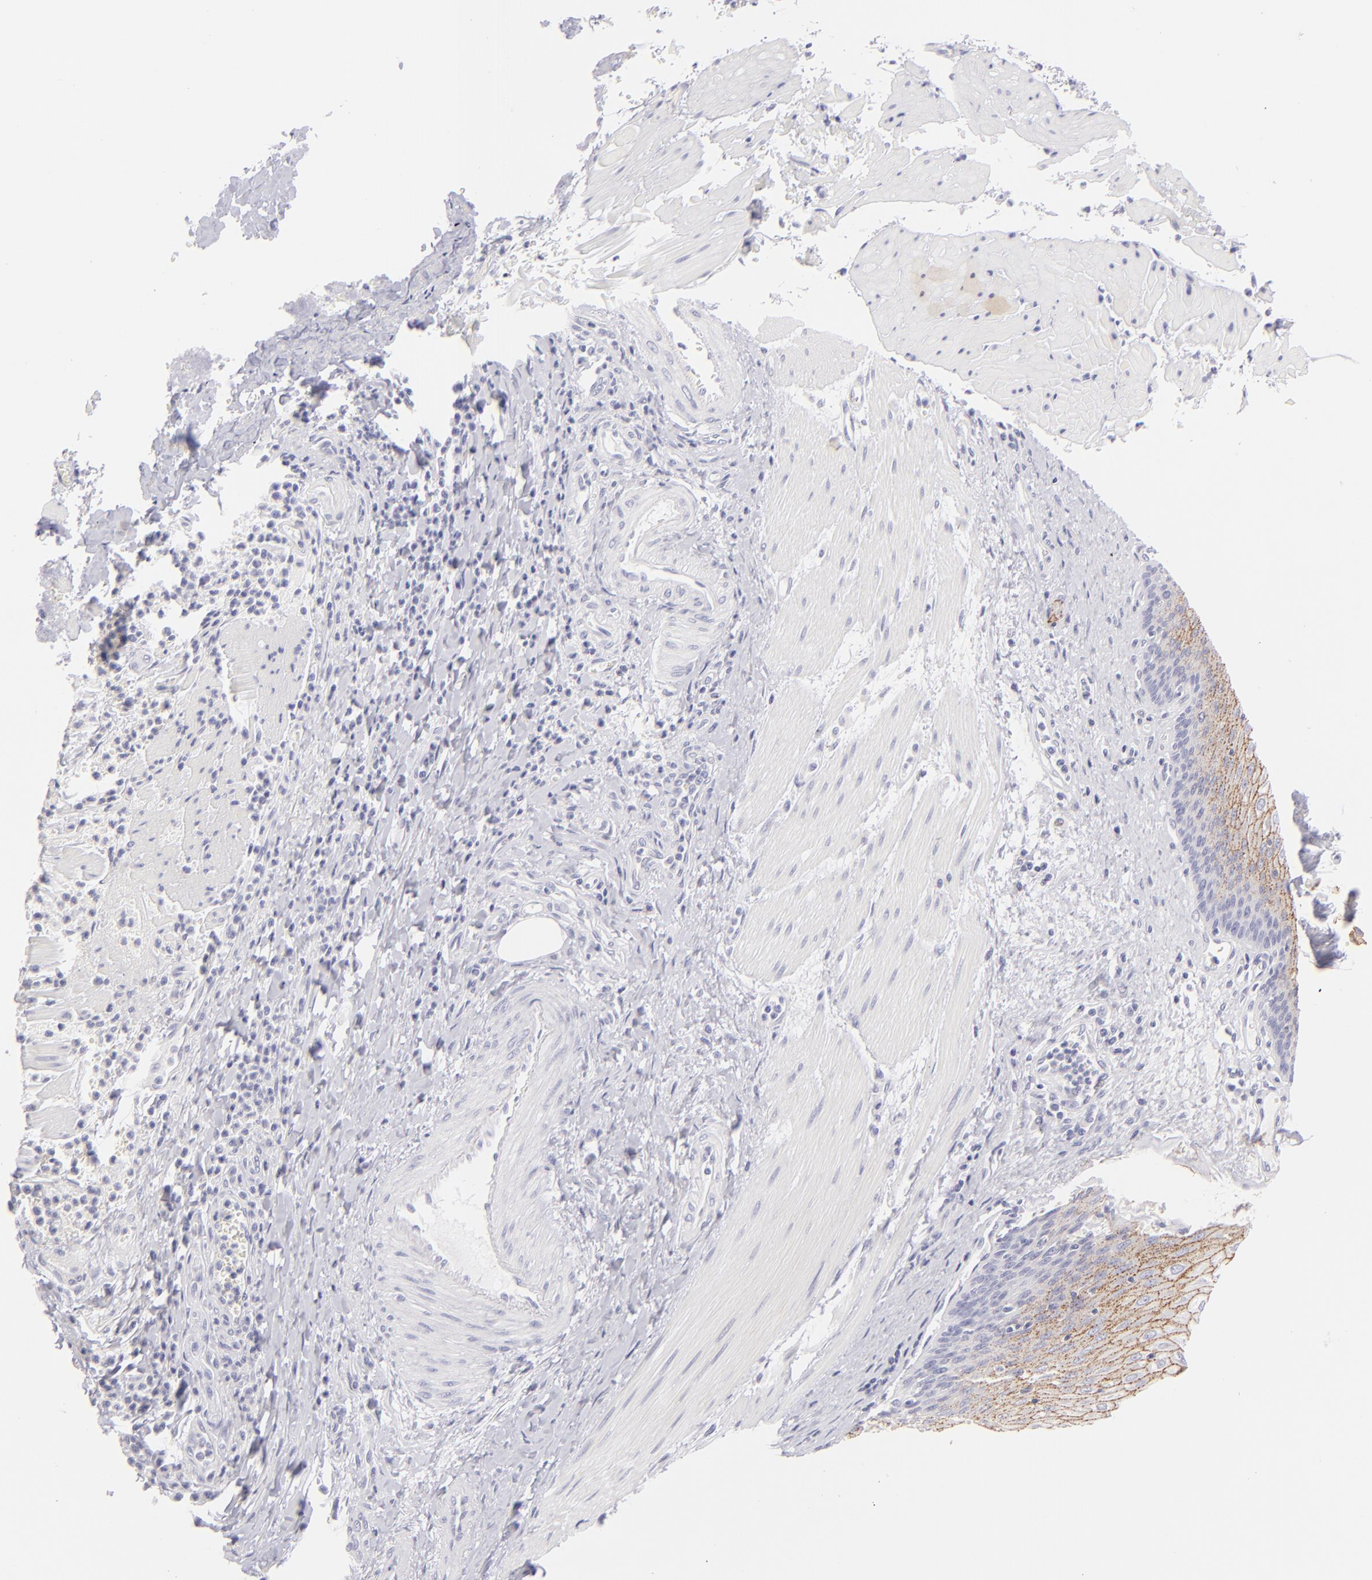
{"staining": {"intensity": "moderate", "quantity": "25%-75%", "location": "cytoplasmic/membranous"}, "tissue": "esophagus", "cell_type": "Squamous epithelial cells", "image_type": "normal", "snomed": [{"axis": "morphology", "description": "Normal tissue, NOS"}, {"axis": "topography", "description": "Esophagus"}], "caption": "This photomicrograph exhibits IHC staining of normal human esophagus, with medium moderate cytoplasmic/membranous positivity in about 25%-75% of squamous epithelial cells.", "gene": "CLDN4", "patient": {"sex": "female", "age": 61}}